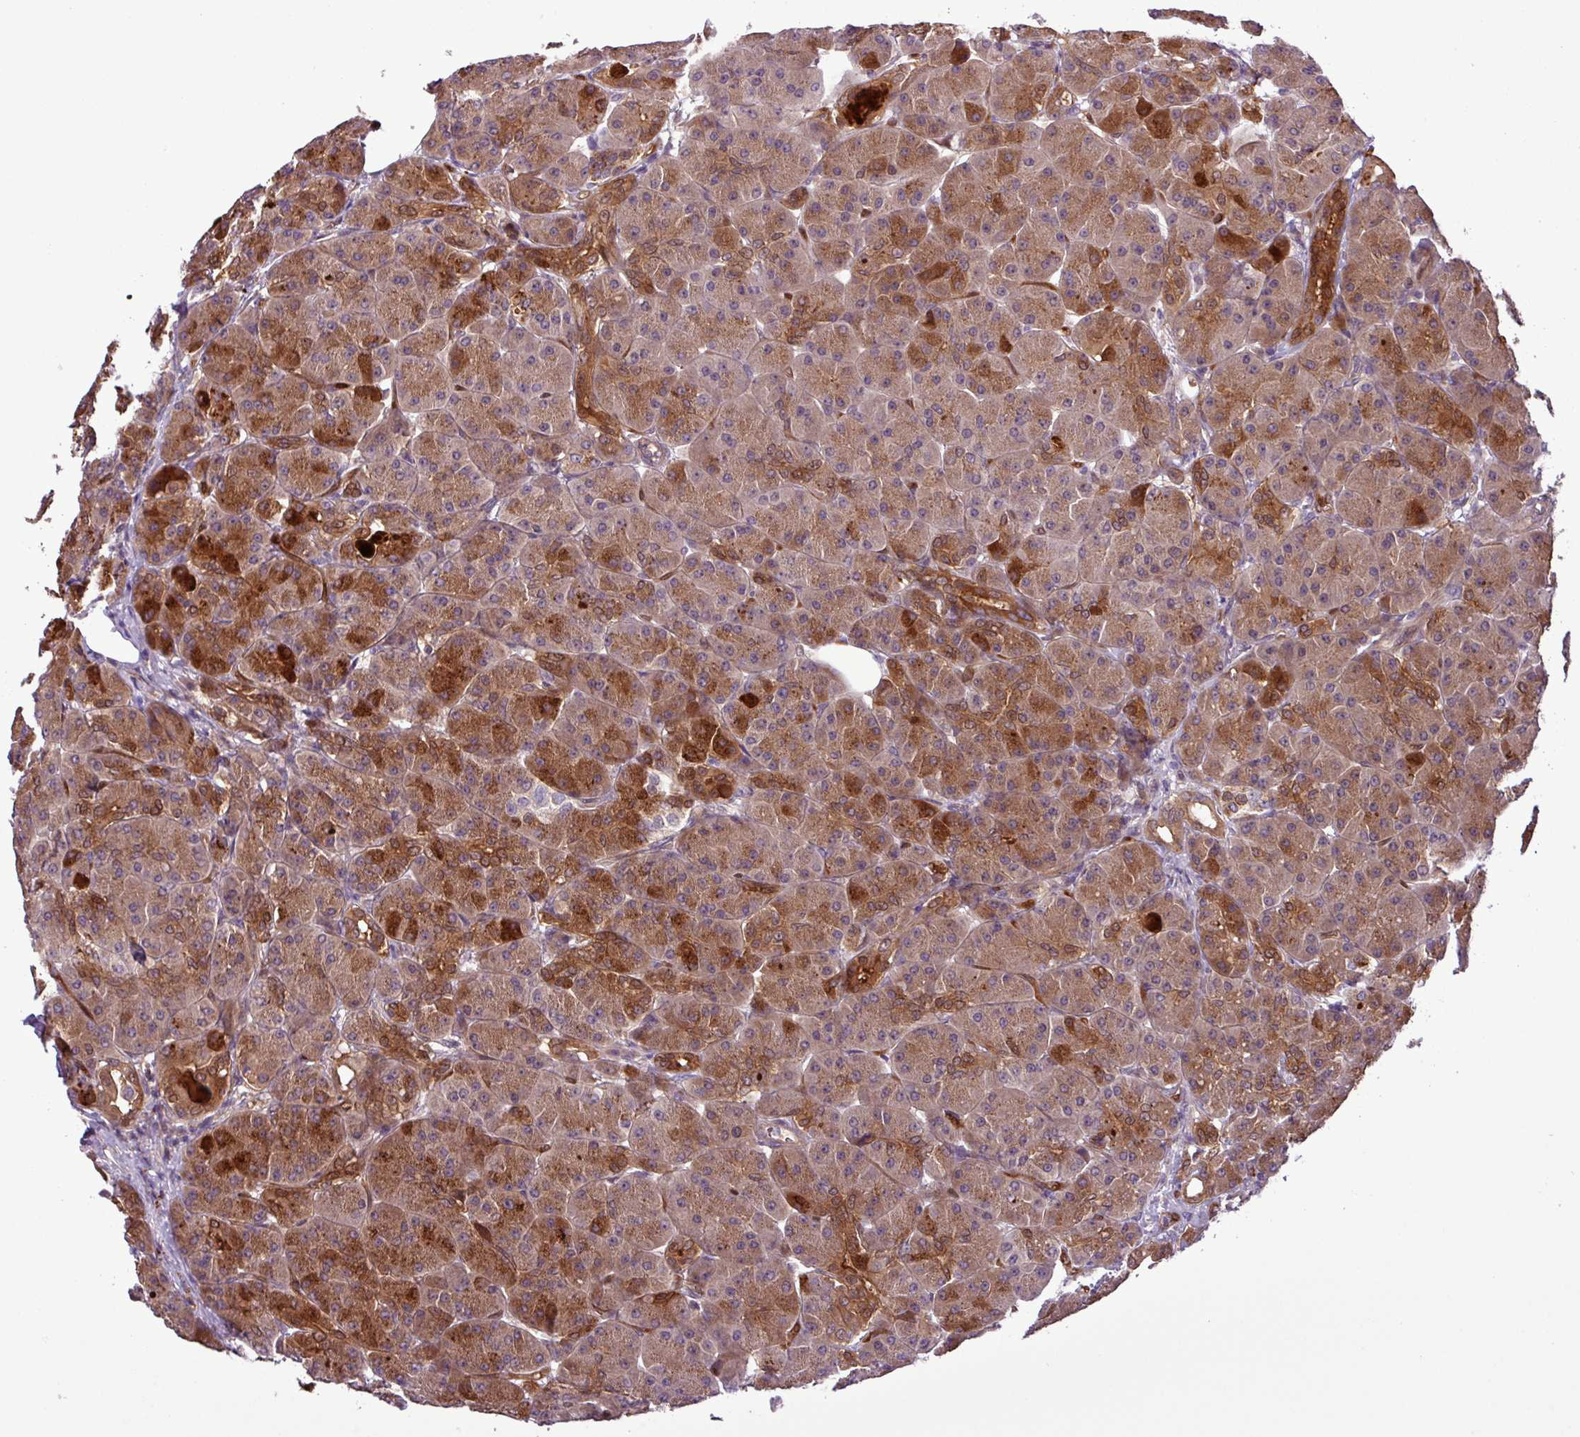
{"staining": {"intensity": "strong", "quantity": ">75%", "location": "cytoplasmic/membranous"}, "tissue": "pancreas", "cell_type": "Exocrine glandular cells", "image_type": "normal", "snomed": [{"axis": "morphology", "description": "Normal tissue, NOS"}, {"axis": "topography", "description": "Pancreas"}], "caption": "Protein staining displays strong cytoplasmic/membranous positivity in approximately >75% of exocrine glandular cells in benign pancreas. (DAB IHC, brown staining for protein, blue staining for nuclei).", "gene": "CARHSP1", "patient": {"sex": "male", "age": 63}}